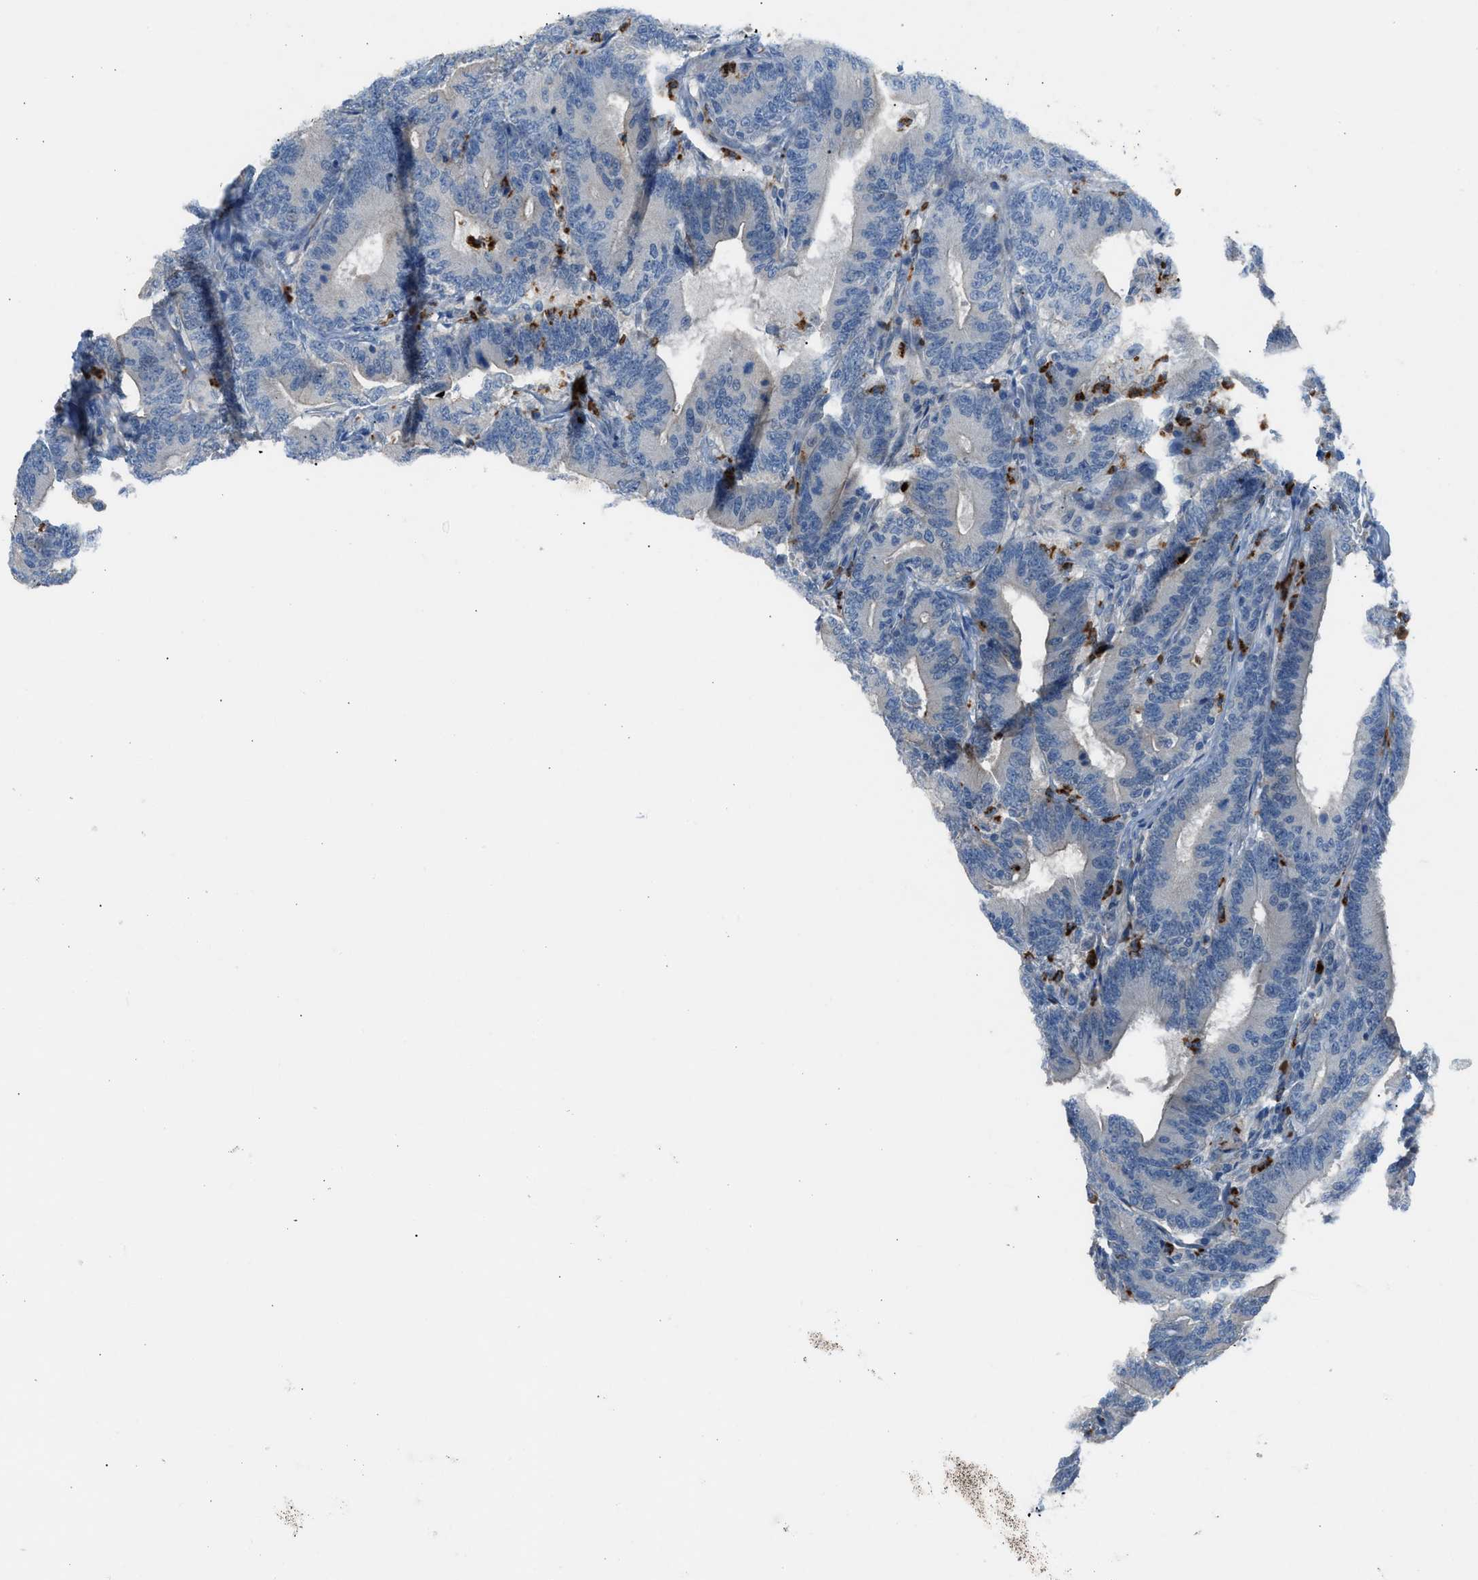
{"staining": {"intensity": "negative", "quantity": "none", "location": "none"}, "tissue": "colorectal cancer", "cell_type": "Tumor cells", "image_type": "cancer", "snomed": [{"axis": "morphology", "description": "Adenocarcinoma, NOS"}, {"axis": "topography", "description": "Colon"}], "caption": "Tumor cells show no significant protein staining in adenocarcinoma (colorectal). (DAB (3,3'-diaminobenzidine) immunohistochemistry with hematoxylin counter stain).", "gene": "CFAP77", "patient": {"sex": "female", "age": 66}}